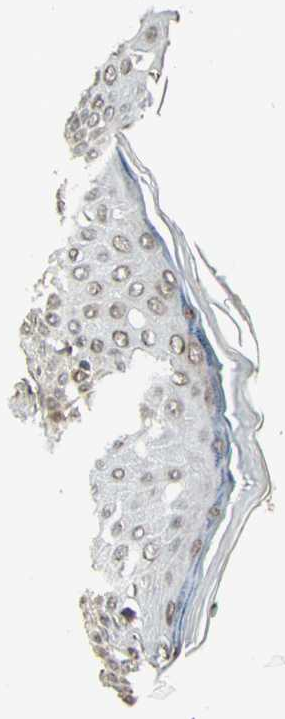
{"staining": {"intensity": "weak", "quantity": "25%-75%", "location": "nuclear"}, "tissue": "skin cancer", "cell_type": "Tumor cells", "image_type": "cancer", "snomed": [{"axis": "morphology", "description": "Squamous cell carcinoma, NOS"}, {"axis": "topography", "description": "Skin"}], "caption": "A photomicrograph of skin cancer stained for a protein exhibits weak nuclear brown staining in tumor cells. (DAB IHC with brightfield microscopy, high magnification).", "gene": "RAD17", "patient": {"sex": "female", "age": 59}}